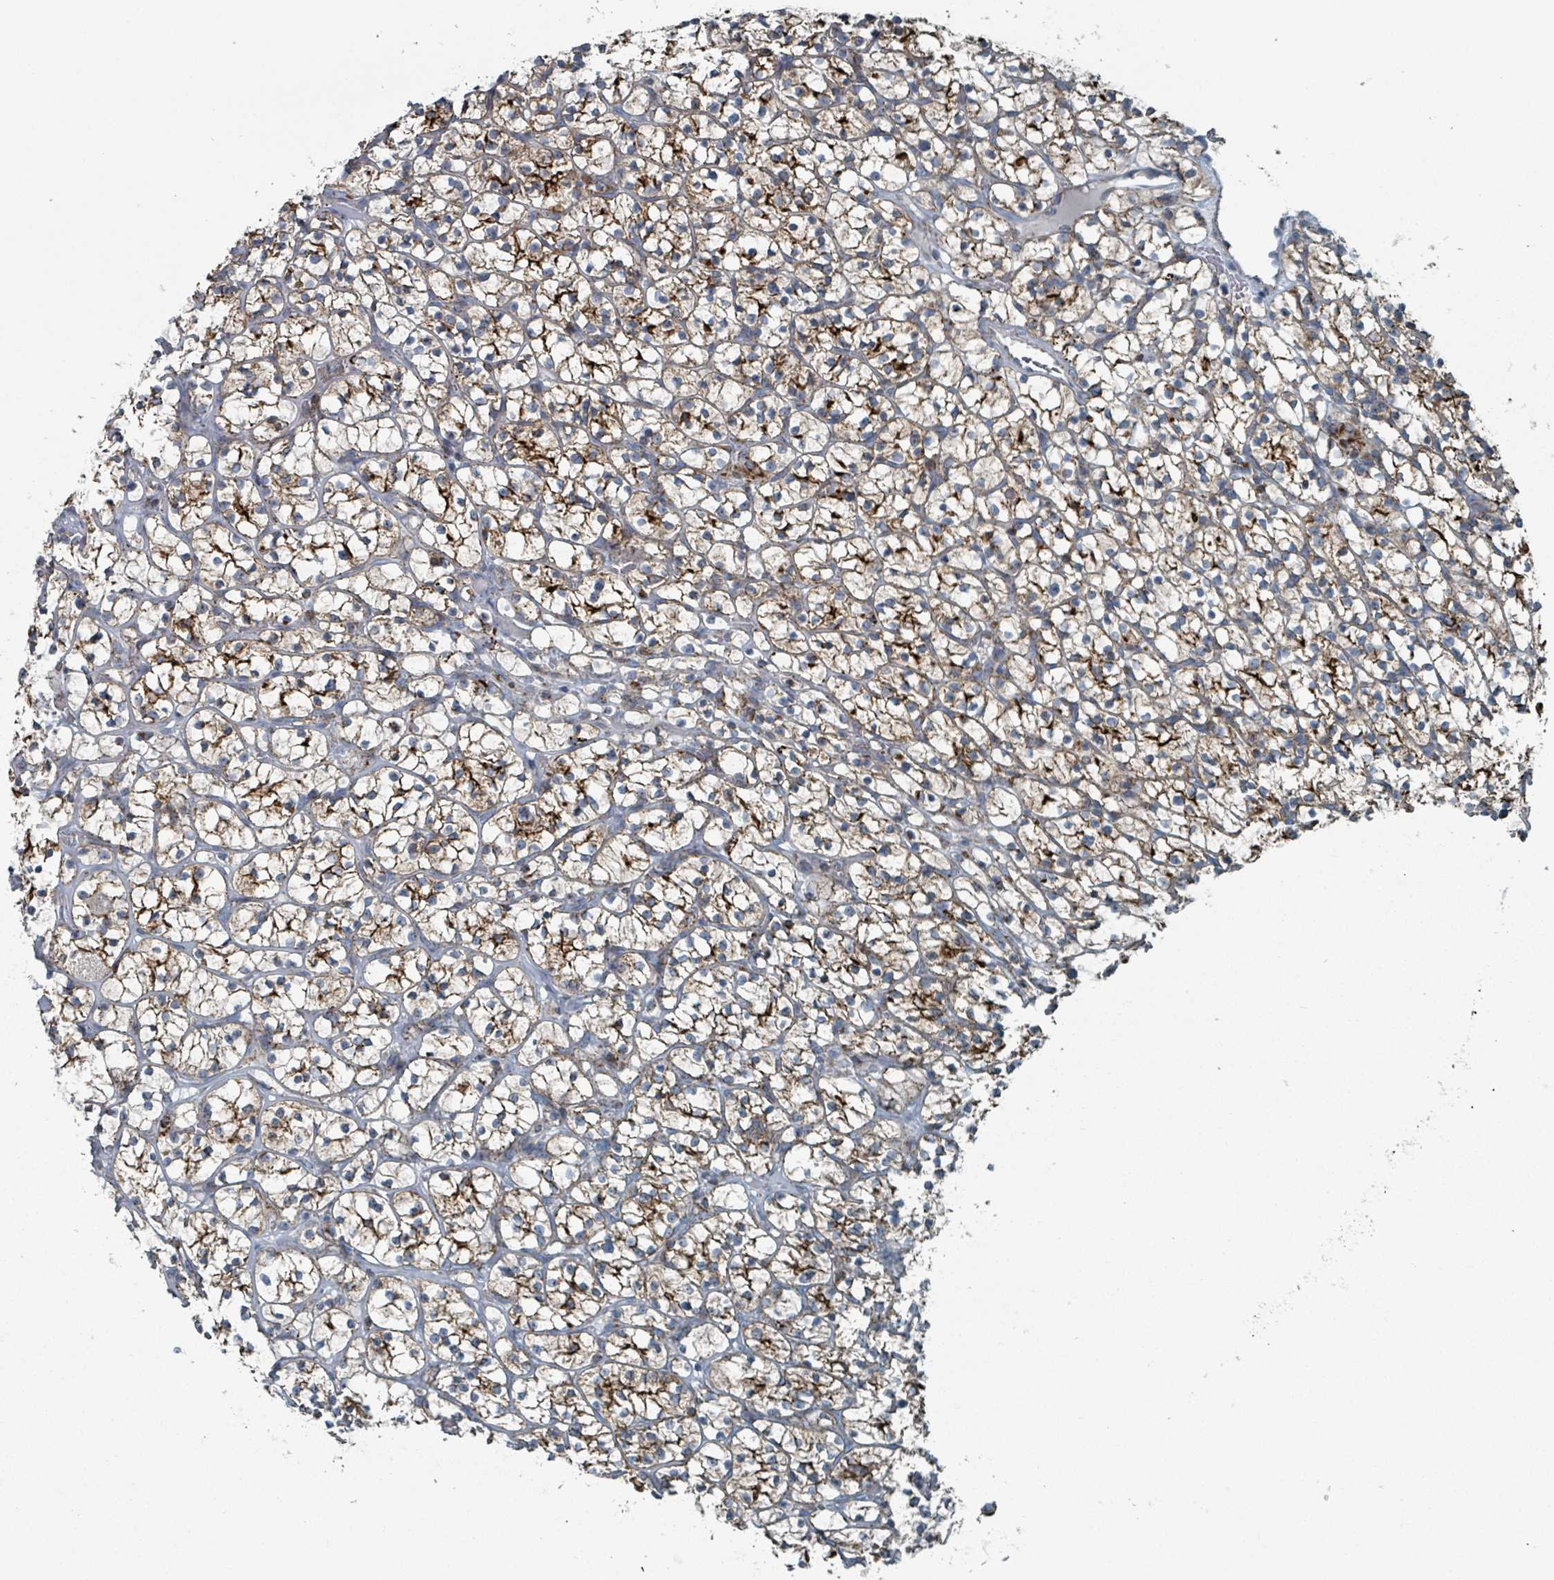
{"staining": {"intensity": "moderate", "quantity": ">75%", "location": "cytoplasmic/membranous"}, "tissue": "renal cancer", "cell_type": "Tumor cells", "image_type": "cancer", "snomed": [{"axis": "morphology", "description": "Adenocarcinoma, NOS"}, {"axis": "topography", "description": "Kidney"}], "caption": "Renal cancer stained with immunohistochemistry (IHC) shows moderate cytoplasmic/membranous positivity in about >75% of tumor cells.", "gene": "ABHD18", "patient": {"sex": "female", "age": 64}}